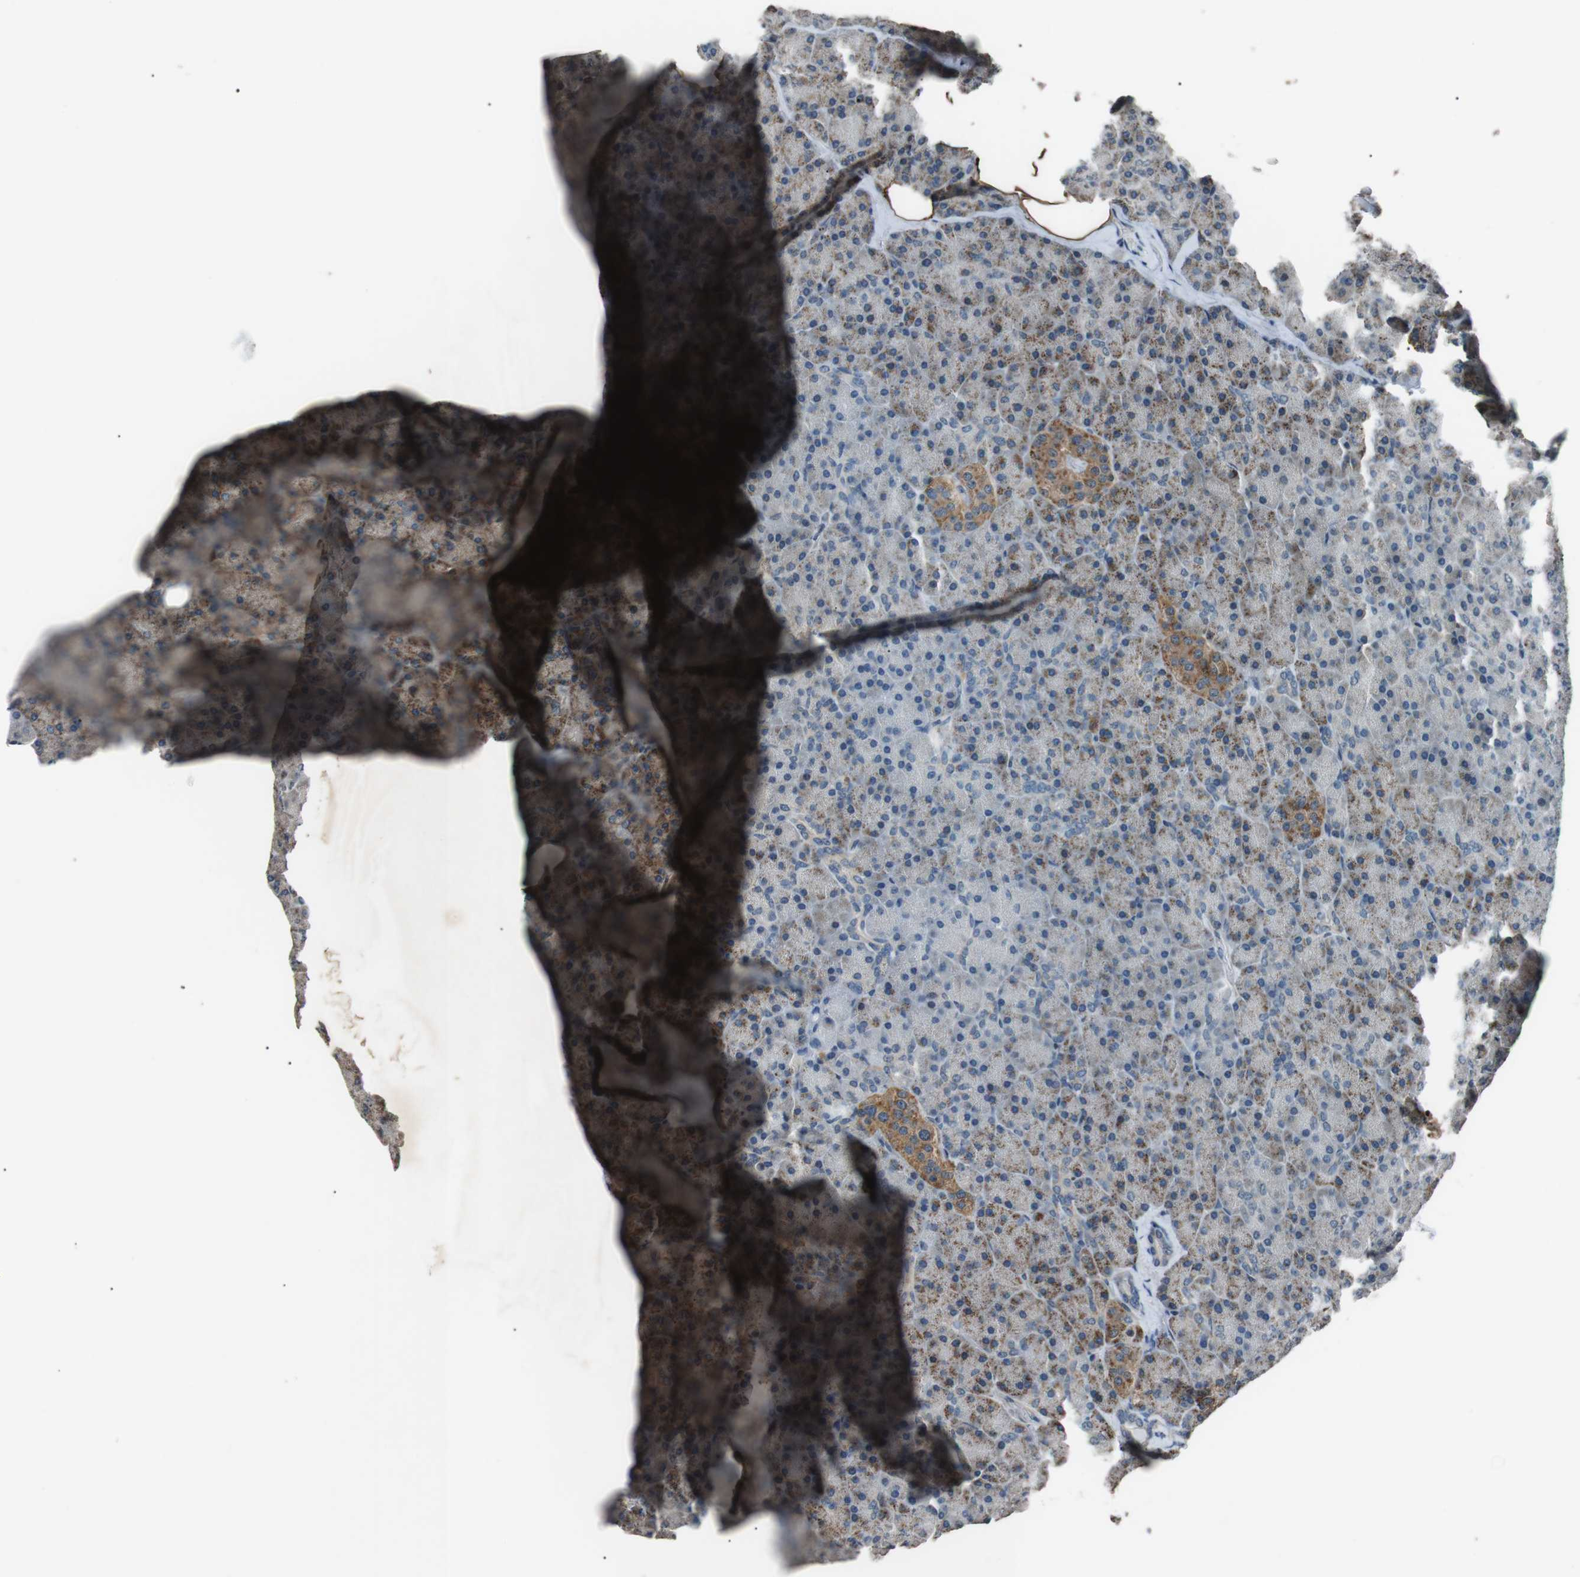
{"staining": {"intensity": "moderate", "quantity": "25%-75%", "location": "cytoplasmic/membranous"}, "tissue": "pancreas", "cell_type": "Exocrine glandular cells", "image_type": "normal", "snomed": [{"axis": "morphology", "description": "Normal tissue, NOS"}, {"axis": "topography", "description": "Pancreas"}], "caption": "Immunohistochemistry staining of normal pancreas, which shows medium levels of moderate cytoplasmic/membranous staining in about 25%-75% of exocrine glandular cells indicating moderate cytoplasmic/membranous protein expression. The staining was performed using DAB (brown) for protein detection and nuclei were counterstained in hematoxylin (blue).", "gene": "NEK7", "patient": {"sex": "female", "age": 35}}